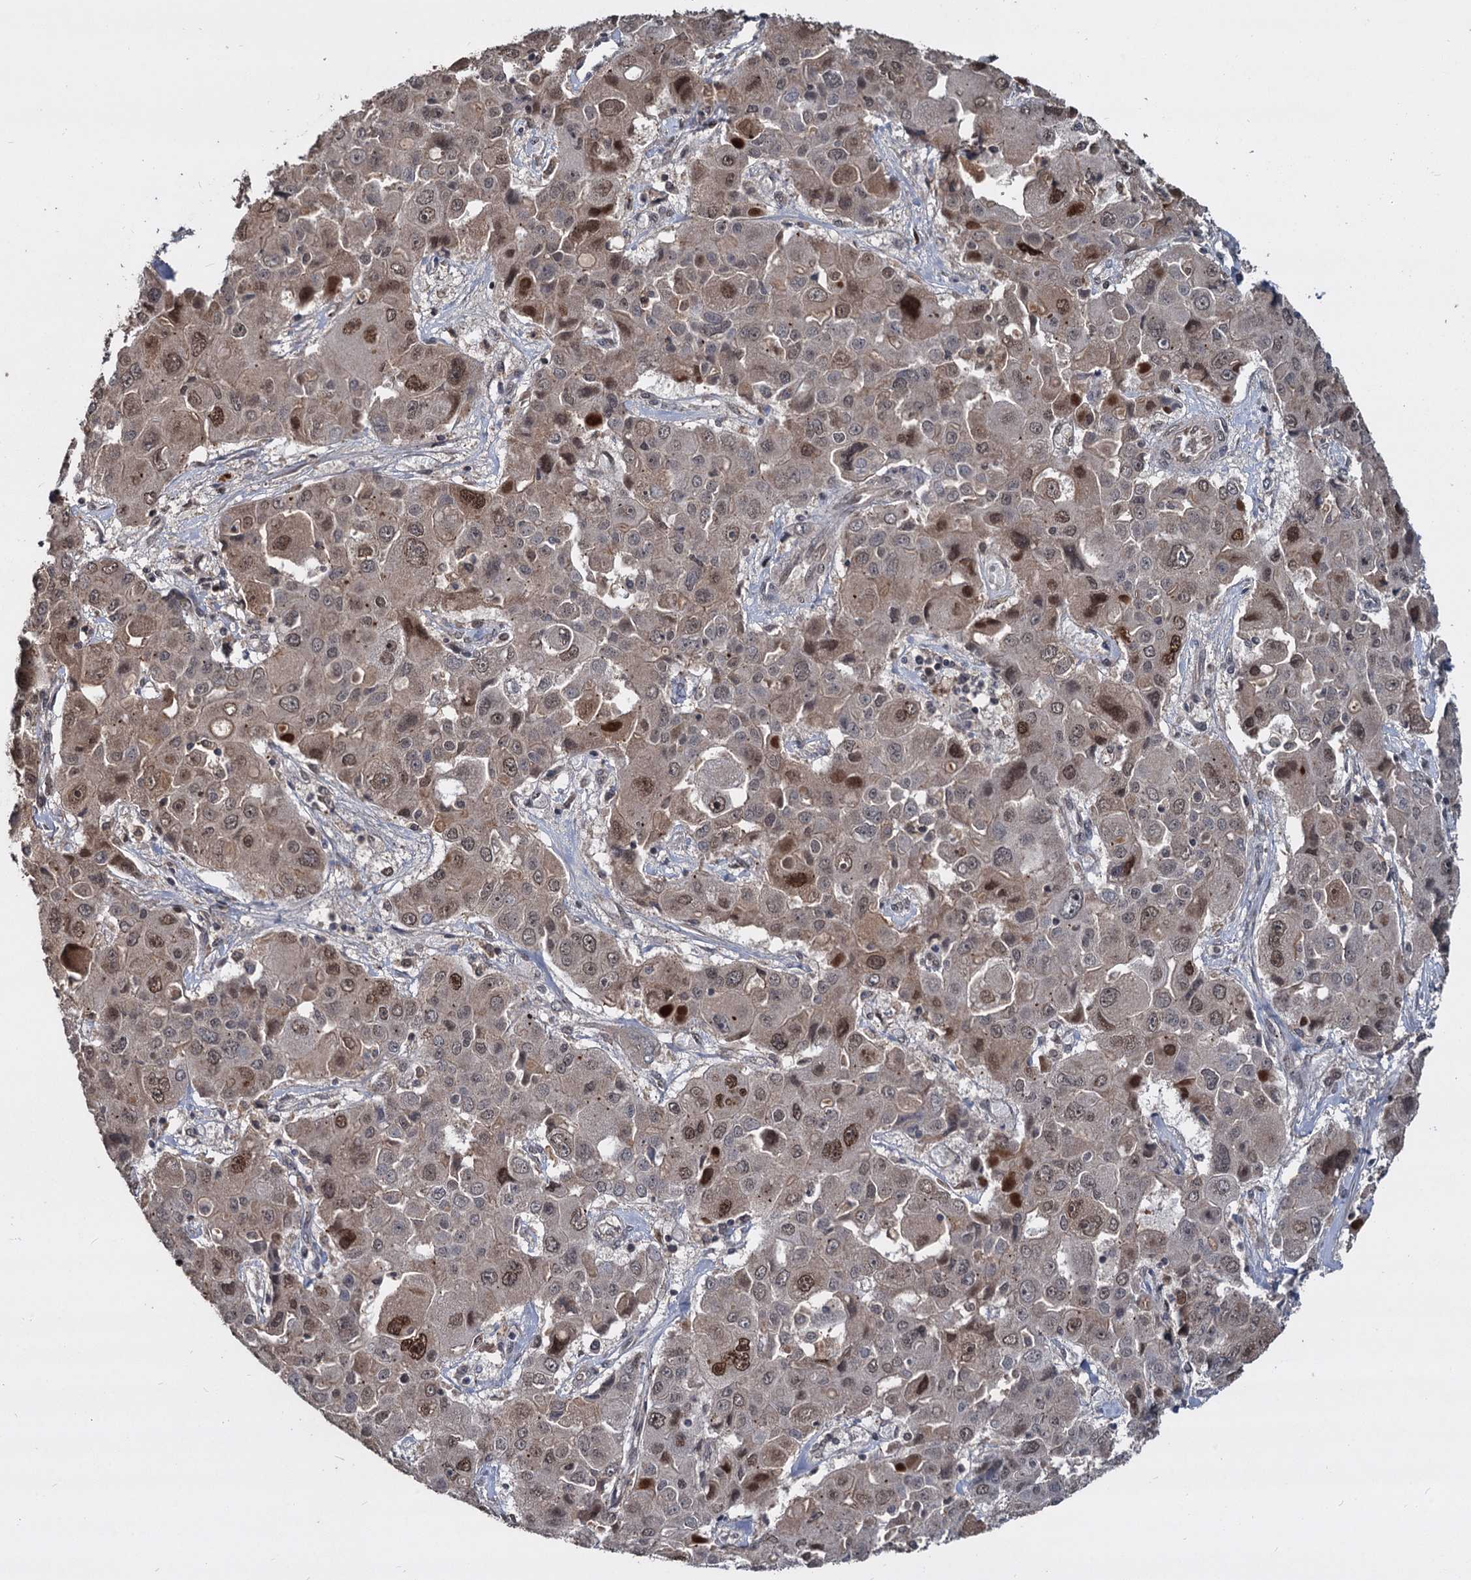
{"staining": {"intensity": "moderate", "quantity": "<25%", "location": "nuclear"}, "tissue": "liver cancer", "cell_type": "Tumor cells", "image_type": "cancer", "snomed": [{"axis": "morphology", "description": "Cholangiocarcinoma"}, {"axis": "topography", "description": "Liver"}], "caption": "Tumor cells display moderate nuclear expression in about <25% of cells in cholangiocarcinoma (liver).", "gene": "FAM216B", "patient": {"sex": "male", "age": 67}}